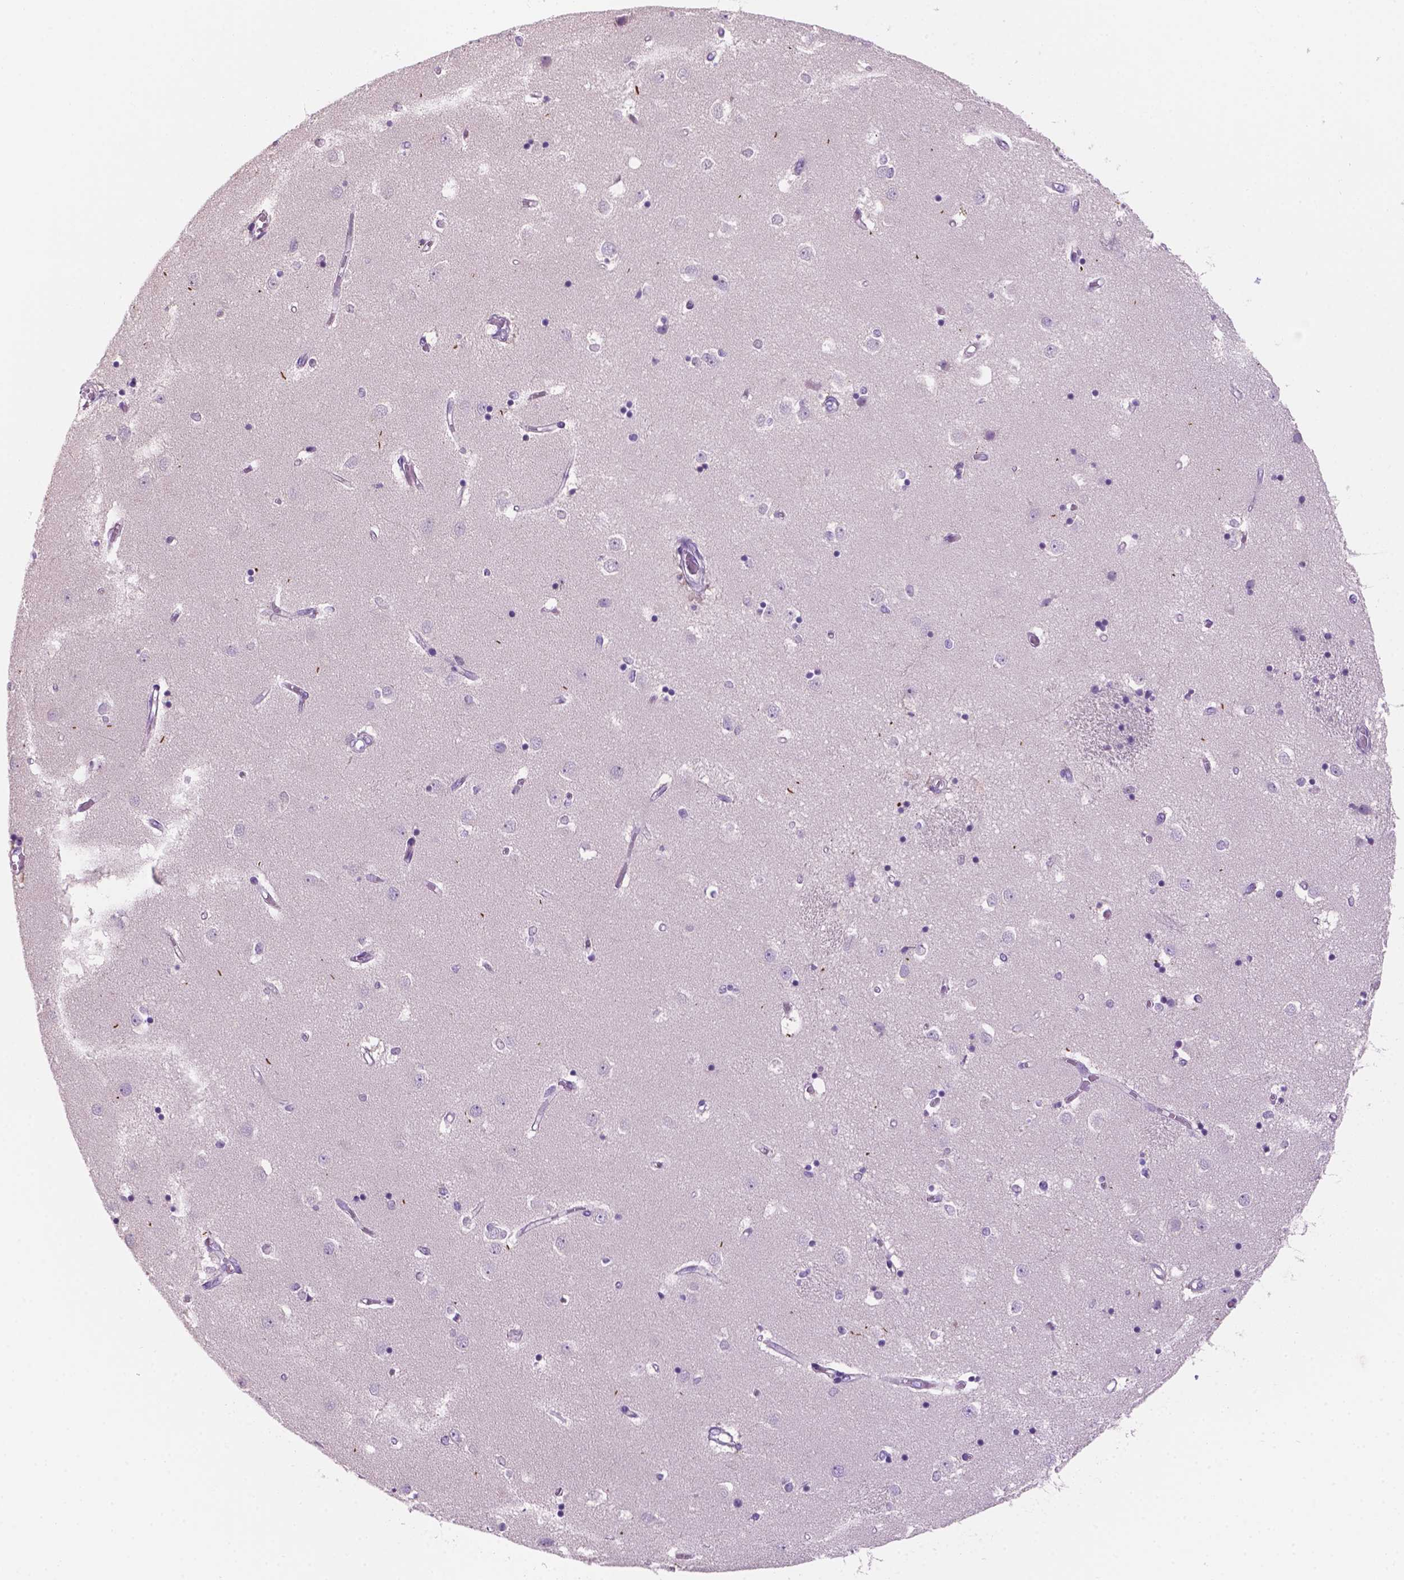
{"staining": {"intensity": "negative", "quantity": "none", "location": "none"}, "tissue": "caudate", "cell_type": "Glial cells", "image_type": "normal", "snomed": [{"axis": "morphology", "description": "Normal tissue, NOS"}, {"axis": "topography", "description": "Lateral ventricle wall"}], "caption": "Human caudate stained for a protein using IHC shows no staining in glial cells.", "gene": "SBSN", "patient": {"sex": "male", "age": 54}}